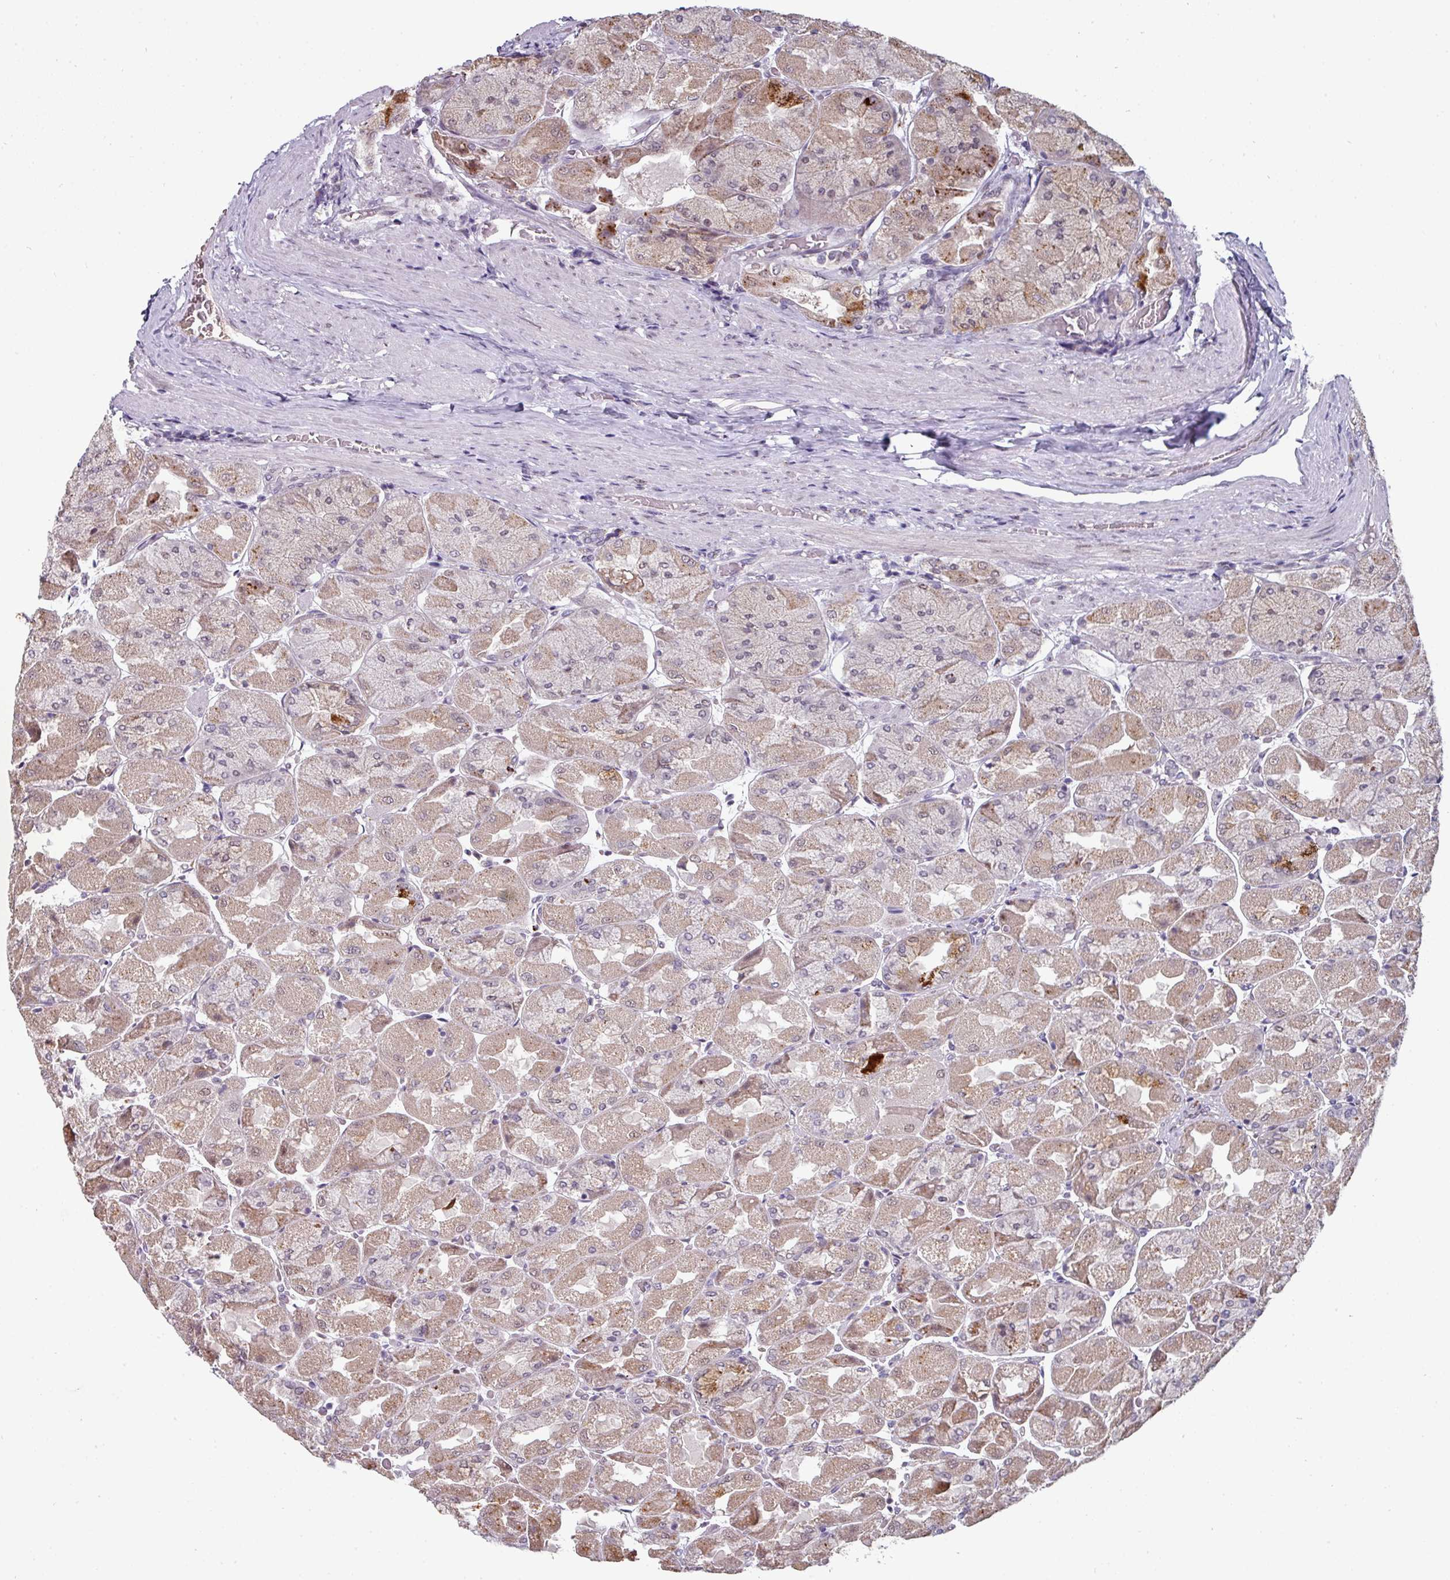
{"staining": {"intensity": "moderate", "quantity": "25%-75%", "location": "cytoplasmic/membranous,nuclear"}, "tissue": "stomach", "cell_type": "Glandular cells", "image_type": "normal", "snomed": [{"axis": "morphology", "description": "Normal tissue, NOS"}, {"axis": "topography", "description": "Stomach"}], "caption": "Immunohistochemistry (IHC) image of normal human stomach stained for a protein (brown), which demonstrates medium levels of moderate cytoplasmic/membranous,nuclear positivity in about 25%-75% of glandular cells.", "gene": "SWSAP1", "patient": {"sex": "female", "age": 61}}